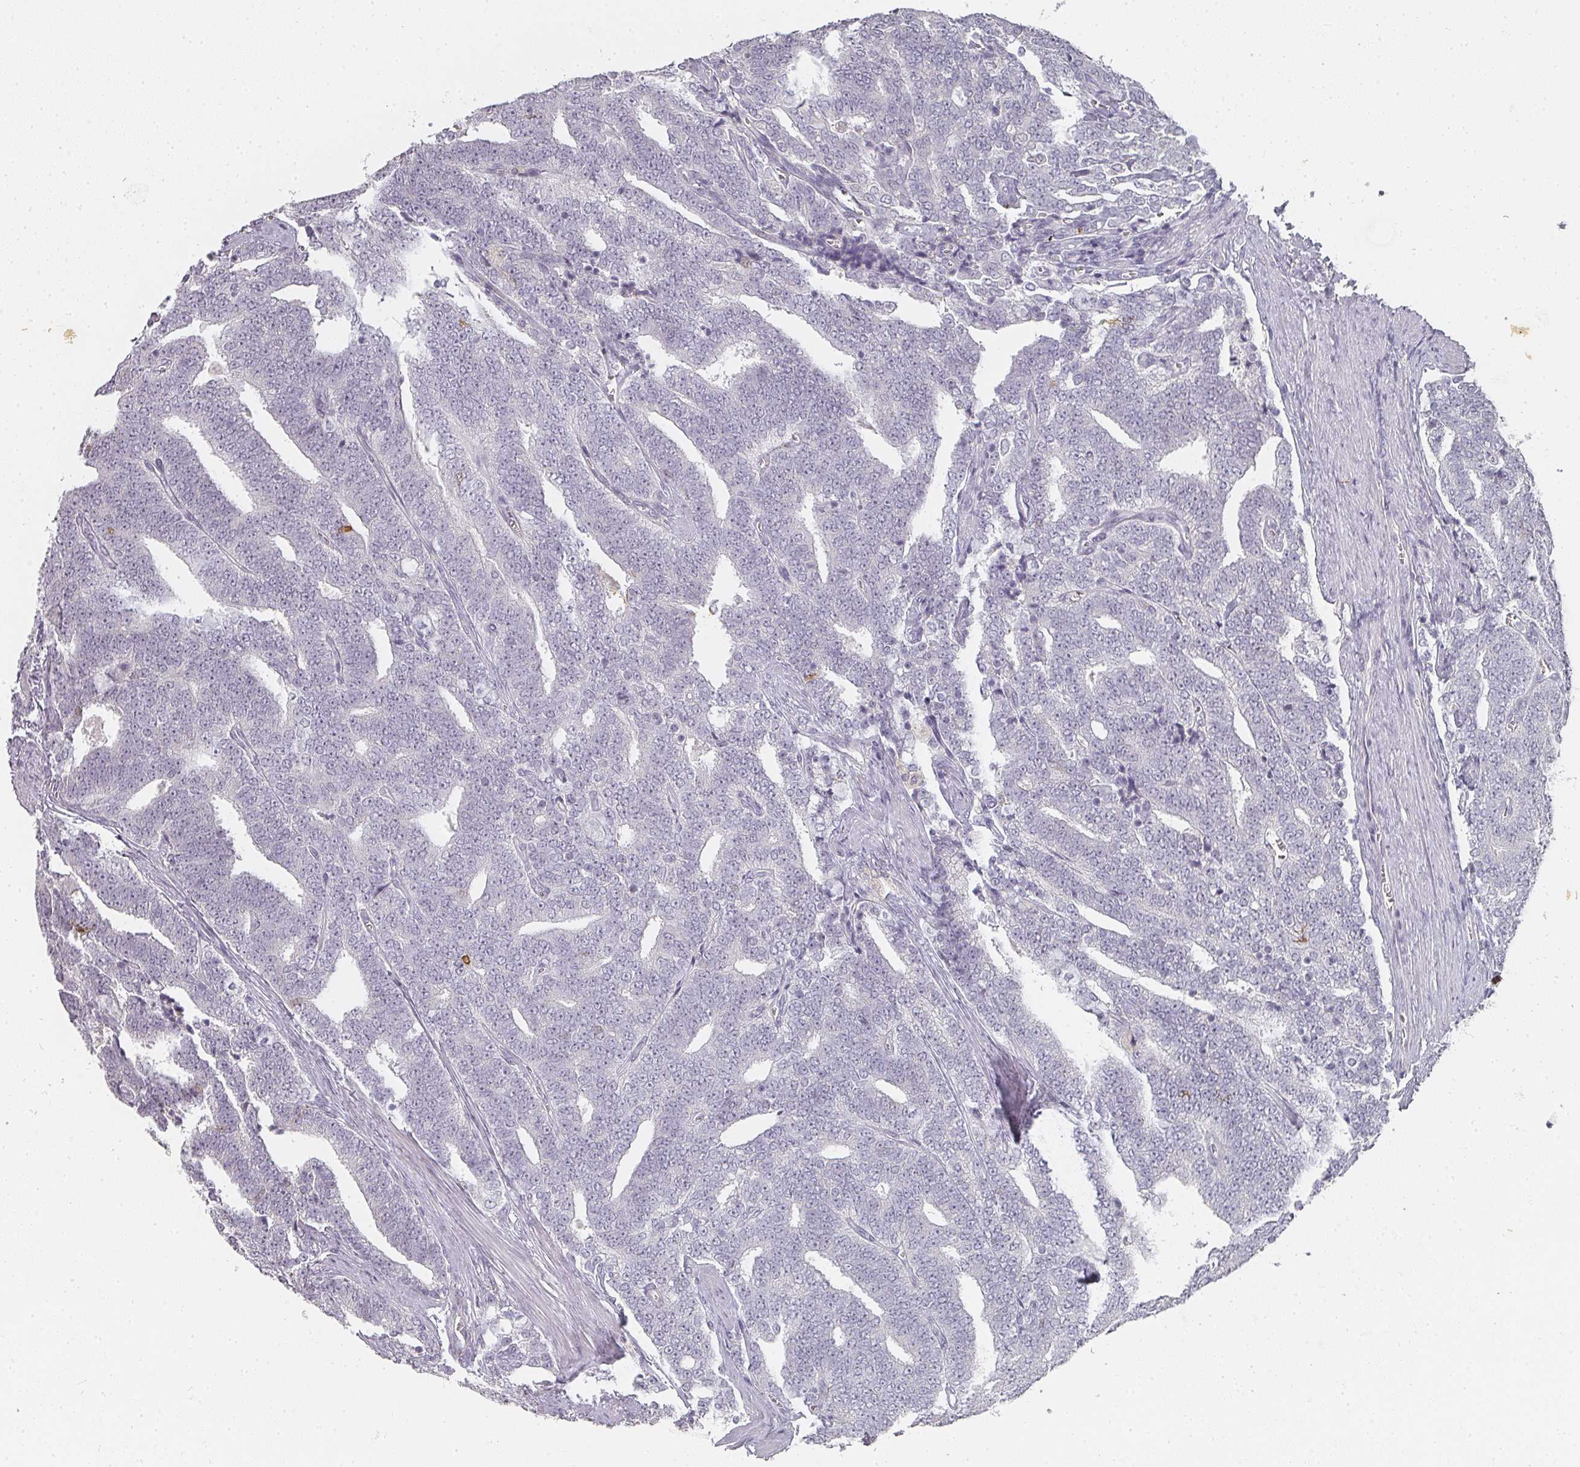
{"staining": {"intensity": "negative", "quantity": "none", "location": "none"}, "tissue": "prostate cancer", "cell_type": "Tumor cells", "image_type": "cancer", "snomed": [{"axis": "morphology", "description": "Adenocarcinoma, High grade"}, {"axis": "topography", "description": "Prostate and seminal vesicle, NOS"}], "caption": "DAB (3,3'-diaminobenzidine) immunohistochemical staining of prostate adenocarcinoma (high-grade) displays no significant expression in tumor cells. (IHC, brightfield microscopy, high magnification).", "gene": "SHISA2", "patient": {"sex": "male", "age": 67}}